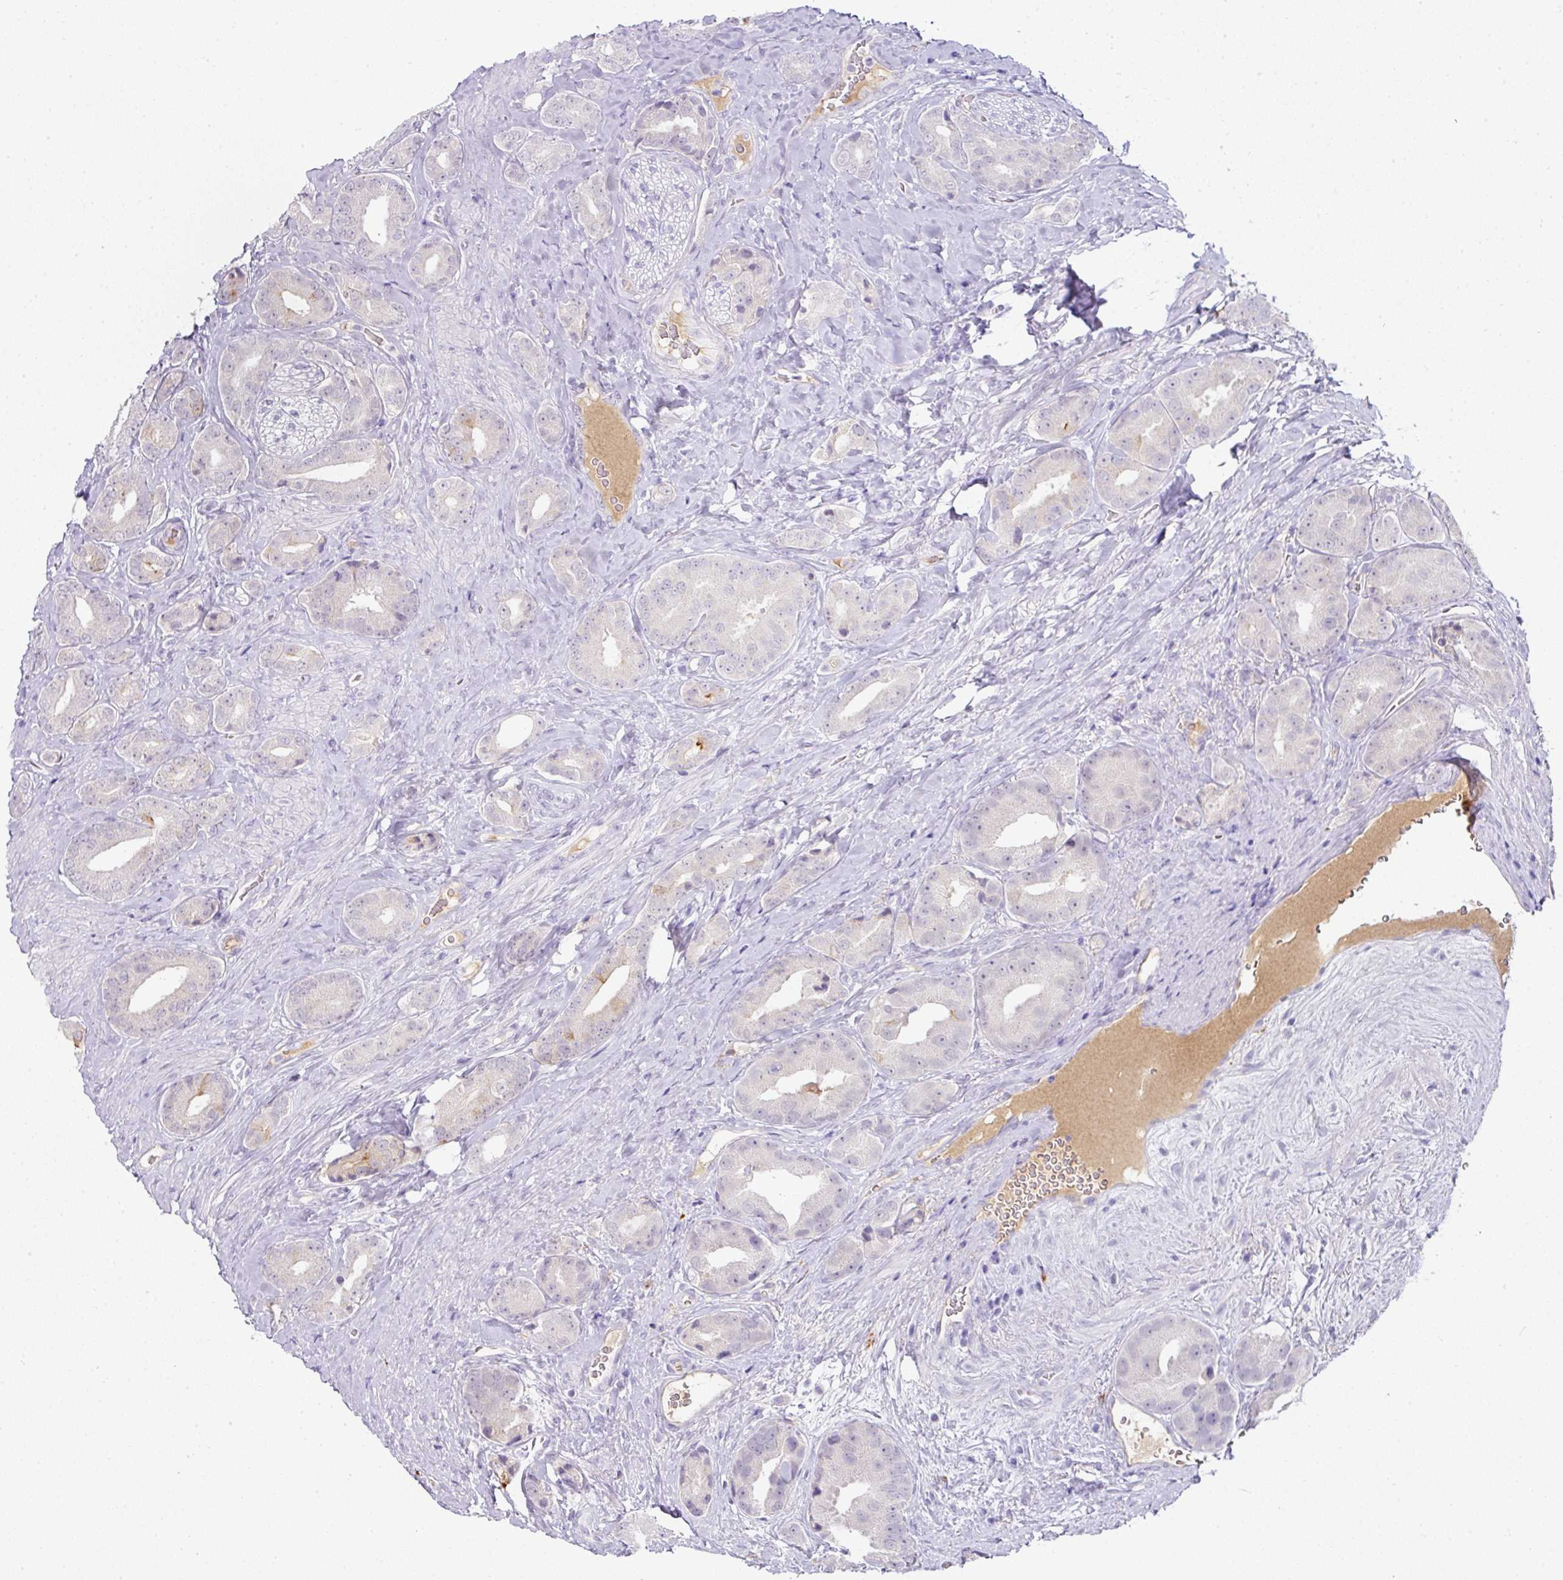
{"staining": {"intensity": "negative", "quantity": "none", "location": "none"}, "tissue": "prostate cancer", "cell_type": "Tumor cells", "image_type": "cancer", "snomed": [{"axis": "morphology", "description": "Adenocarcinoma, High grade"}, {"axis": "topography", "description": "Prostate"}], "caption": "Immunohistochemical staining of human prostate adenocarcinoma (high-grade) demonstrates no significant positivity in tumor cells.", "gene": "FGF17", "patient": {"sex": "male", "age": 63}}